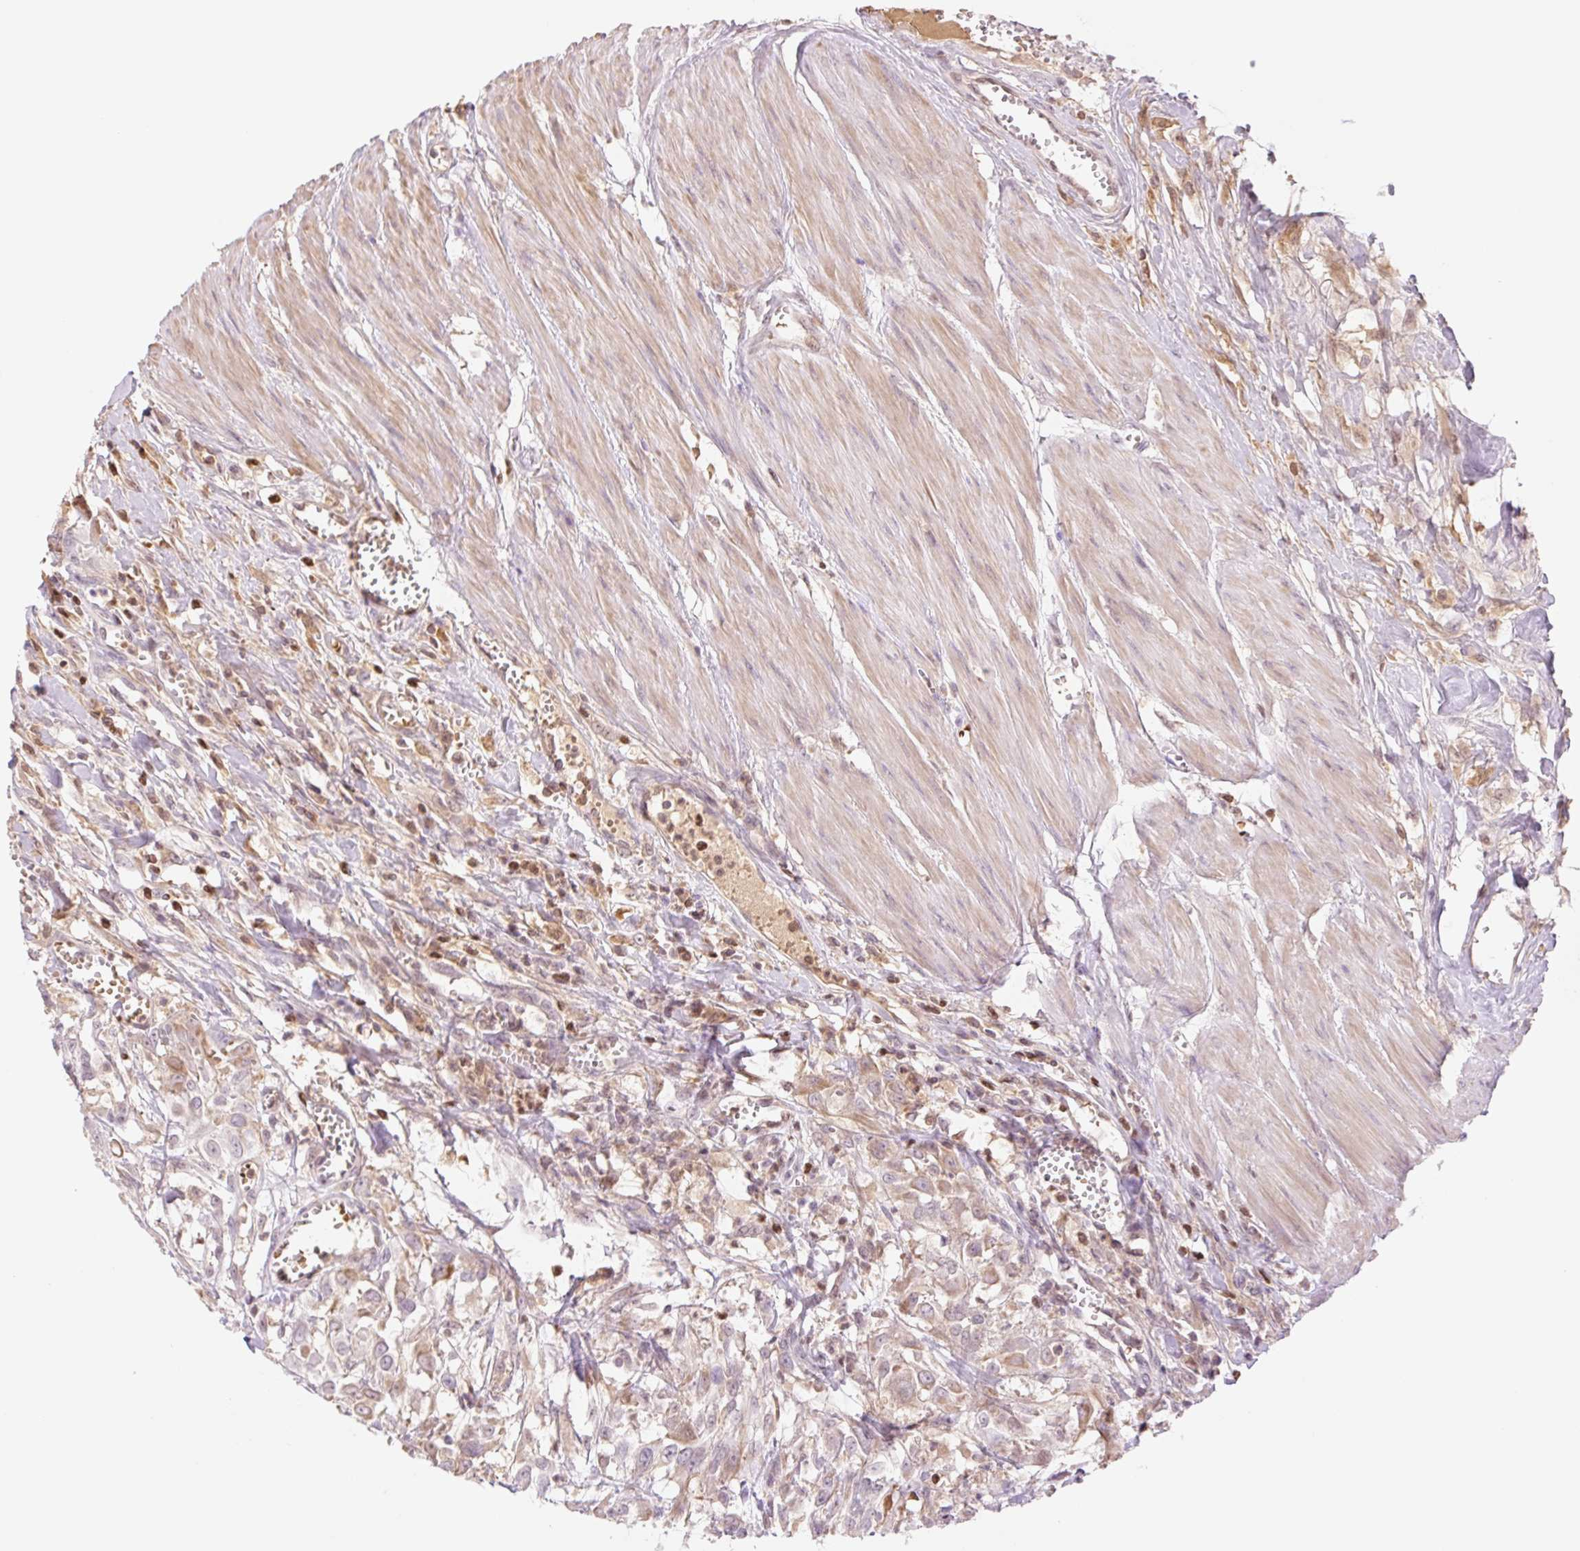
{"staining": {"intensity": "weak", "quantity": "25%-75%", "location": "cytoplasmic/membranous"}, "tissue": "urothelial cancer", "cell_type": "Tumor cells", "image_type": "cancer", "snomed": [{"axis": "morphology", "description": "Urothelial carcinoma, High grade"}, {"axis": "topography", "description": "Urinary bladder"}], "caption": "This micrograph exhibits high-grade urothelial carcinoma stained with IHC to label a protein in brown. The cytoplasmic/membranous of tumor cells show weak positivity for the protein. Nuclei are counter-stained blue.", "gene": "HEBP1", "patient": {"sex": "male", "age": 57}}